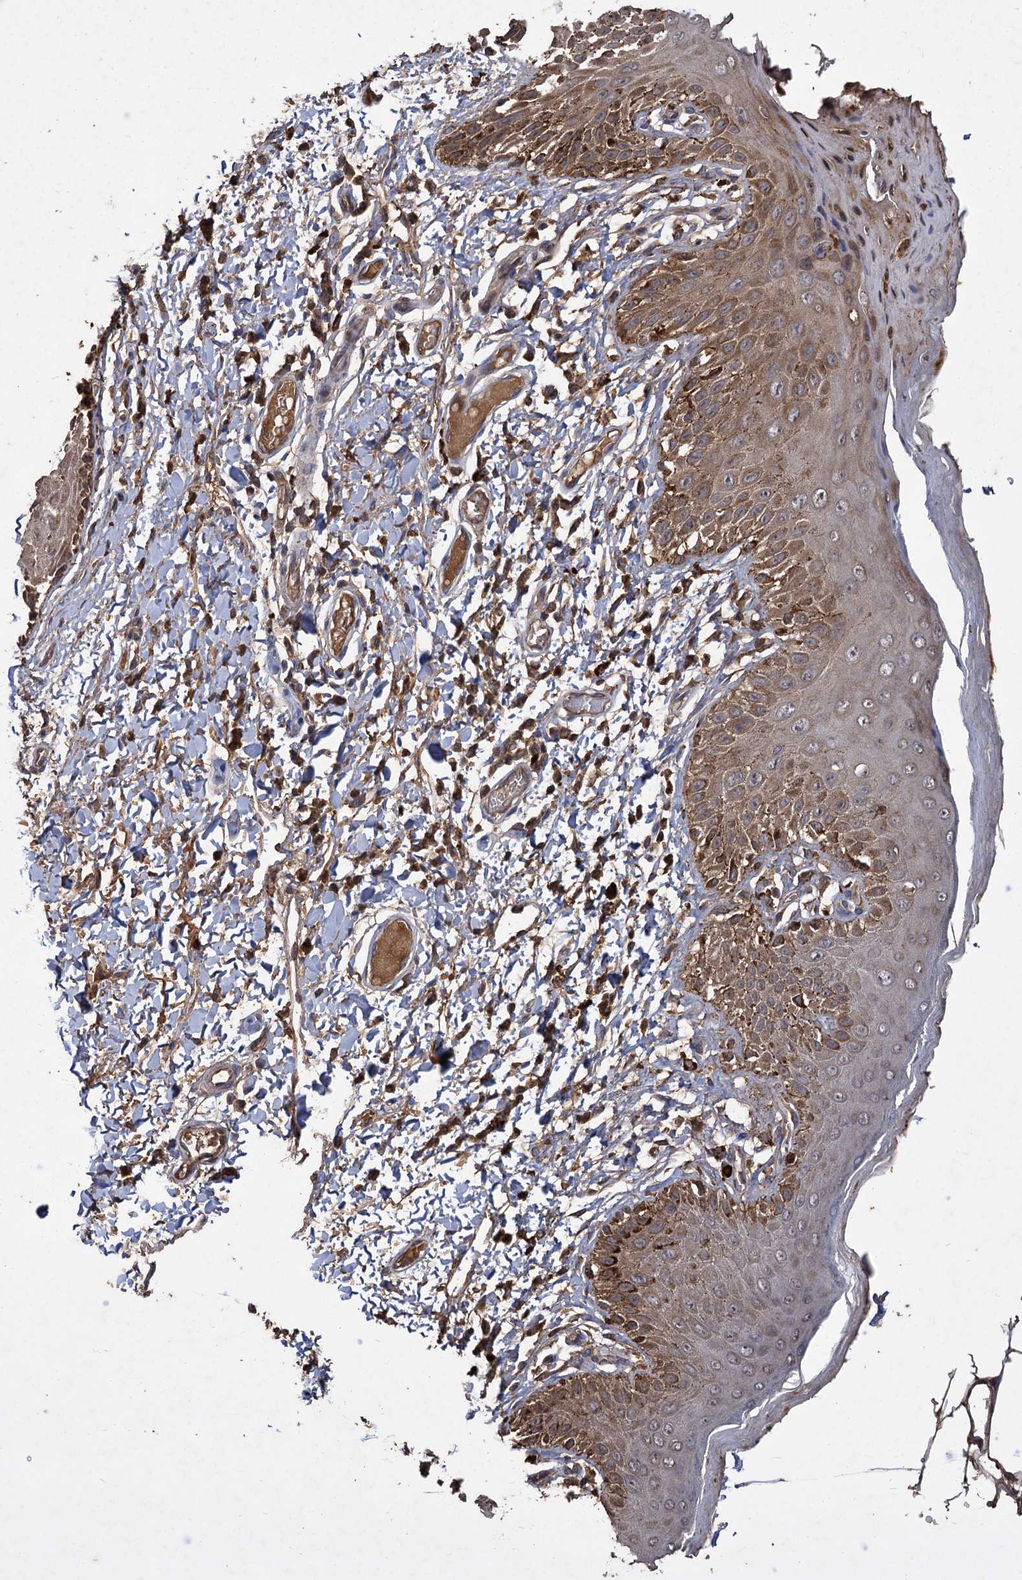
{"staining": {"intensity": "moderate", "quantity": "25%-75%", "location": "cytoplasmic/membranous"}, "tissue": "skin", "cell_type": "Epidermal cells", "image_type": "normal", "snomed": [{"axis": "morphology", "description": "Normal tissue, NOS"}, {"axis": "topography", "description": "Anal"}], "caption": "Immunohistochemical staining of normal human skin exhibits medium levels of moderate cytoplasmic/membranous expression in about 25%-75% of epidermal cells.", "gene": "GCLC", "patient": {"sex": "male", "age": 44}}